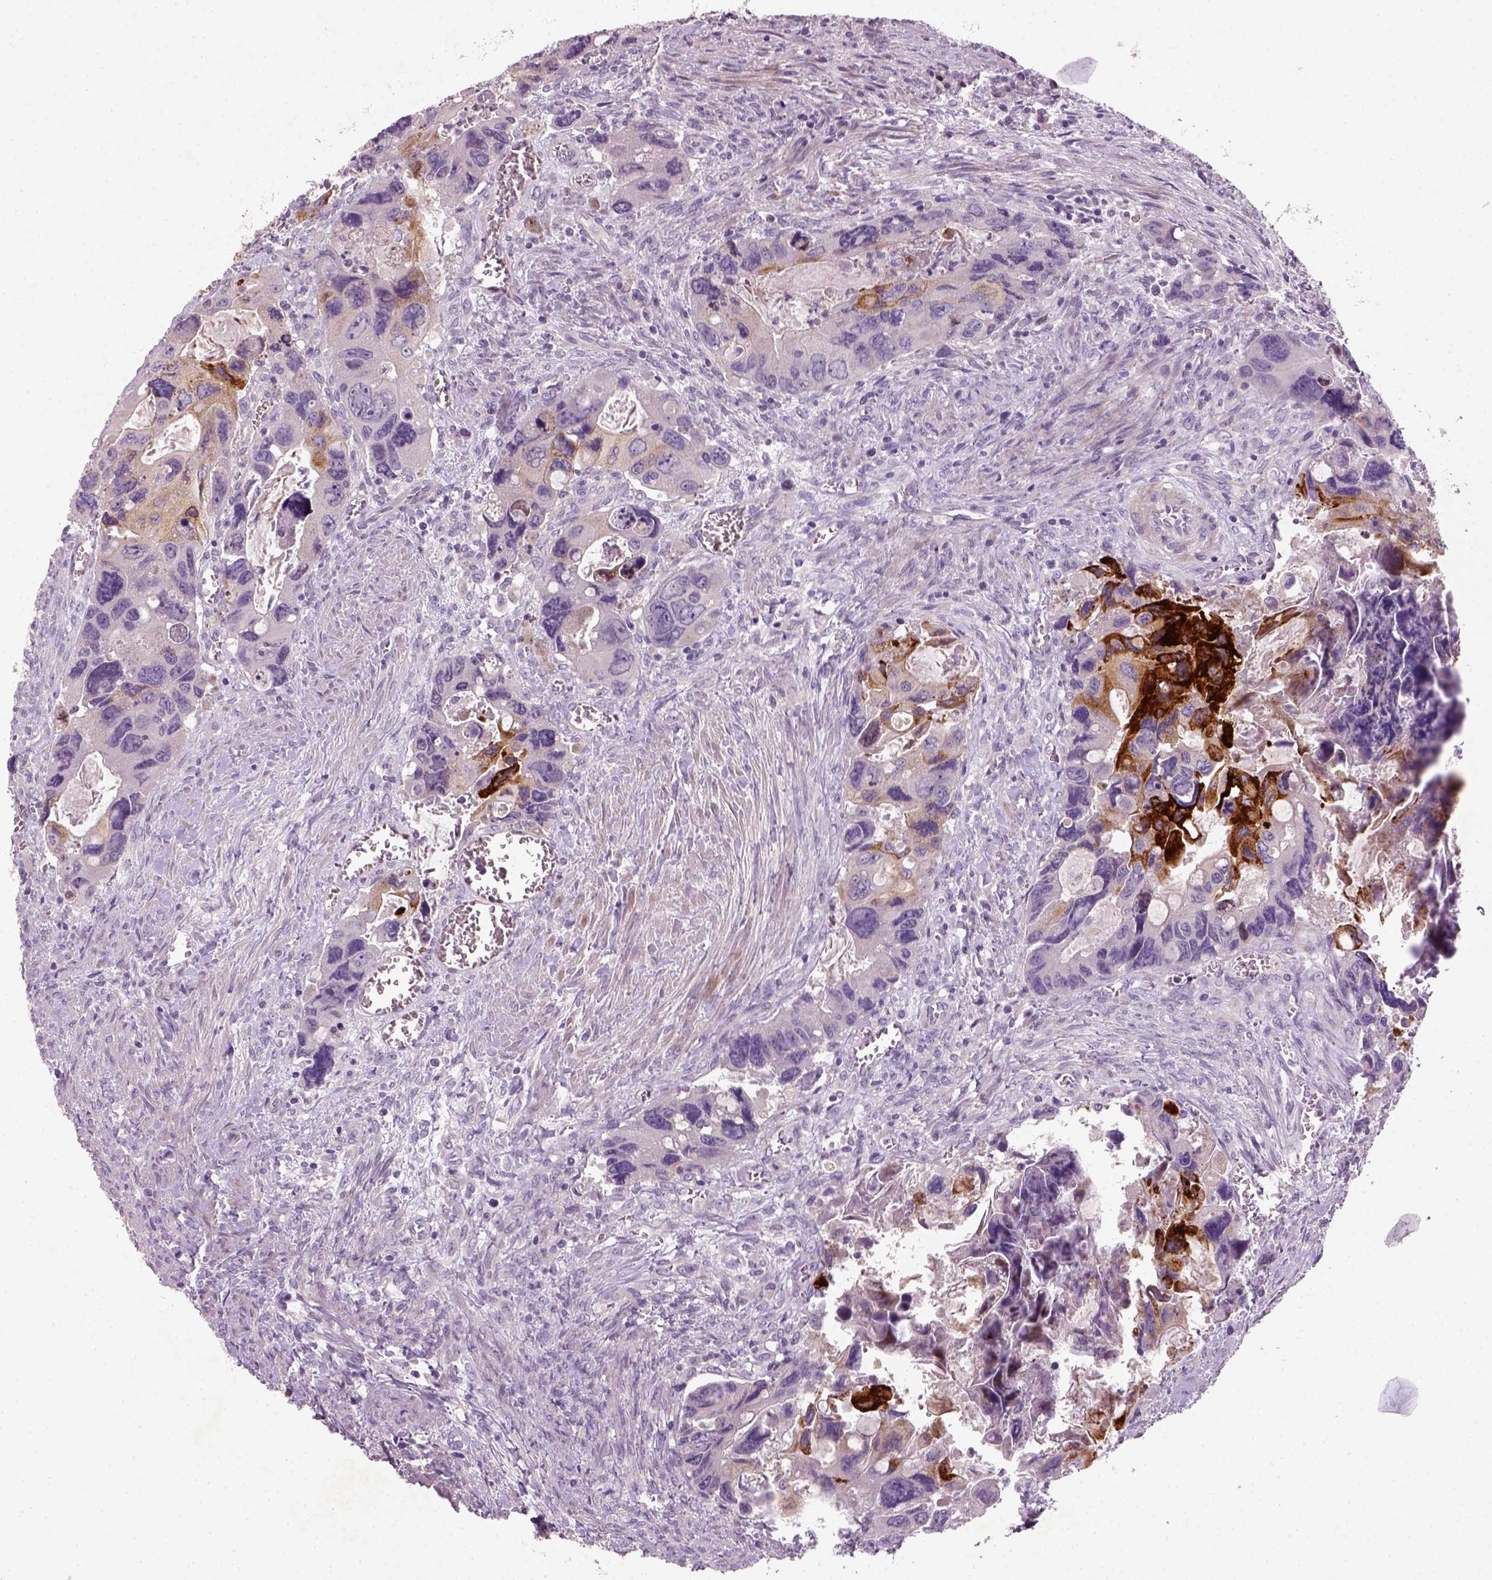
{"staining": {"intensity": "negative", "quantity": "none", "location": "none"}, "tissue": "colorectal cancer", "cell_type": "Tumor cells", "image_type": "cancer", "snomed": [{"axis": "morphology", "description": "Adenocarcinoma, NOS"}, {"axis": "topography", "description": "Rectum"}], "caption": "Immunohistochemical staining of colorectal cancer (adenocarcinoma) exhibits no significant positivity in tumor cells.", "gene": "NUDT6", "patient": {"sex": "male", "age": 62}}